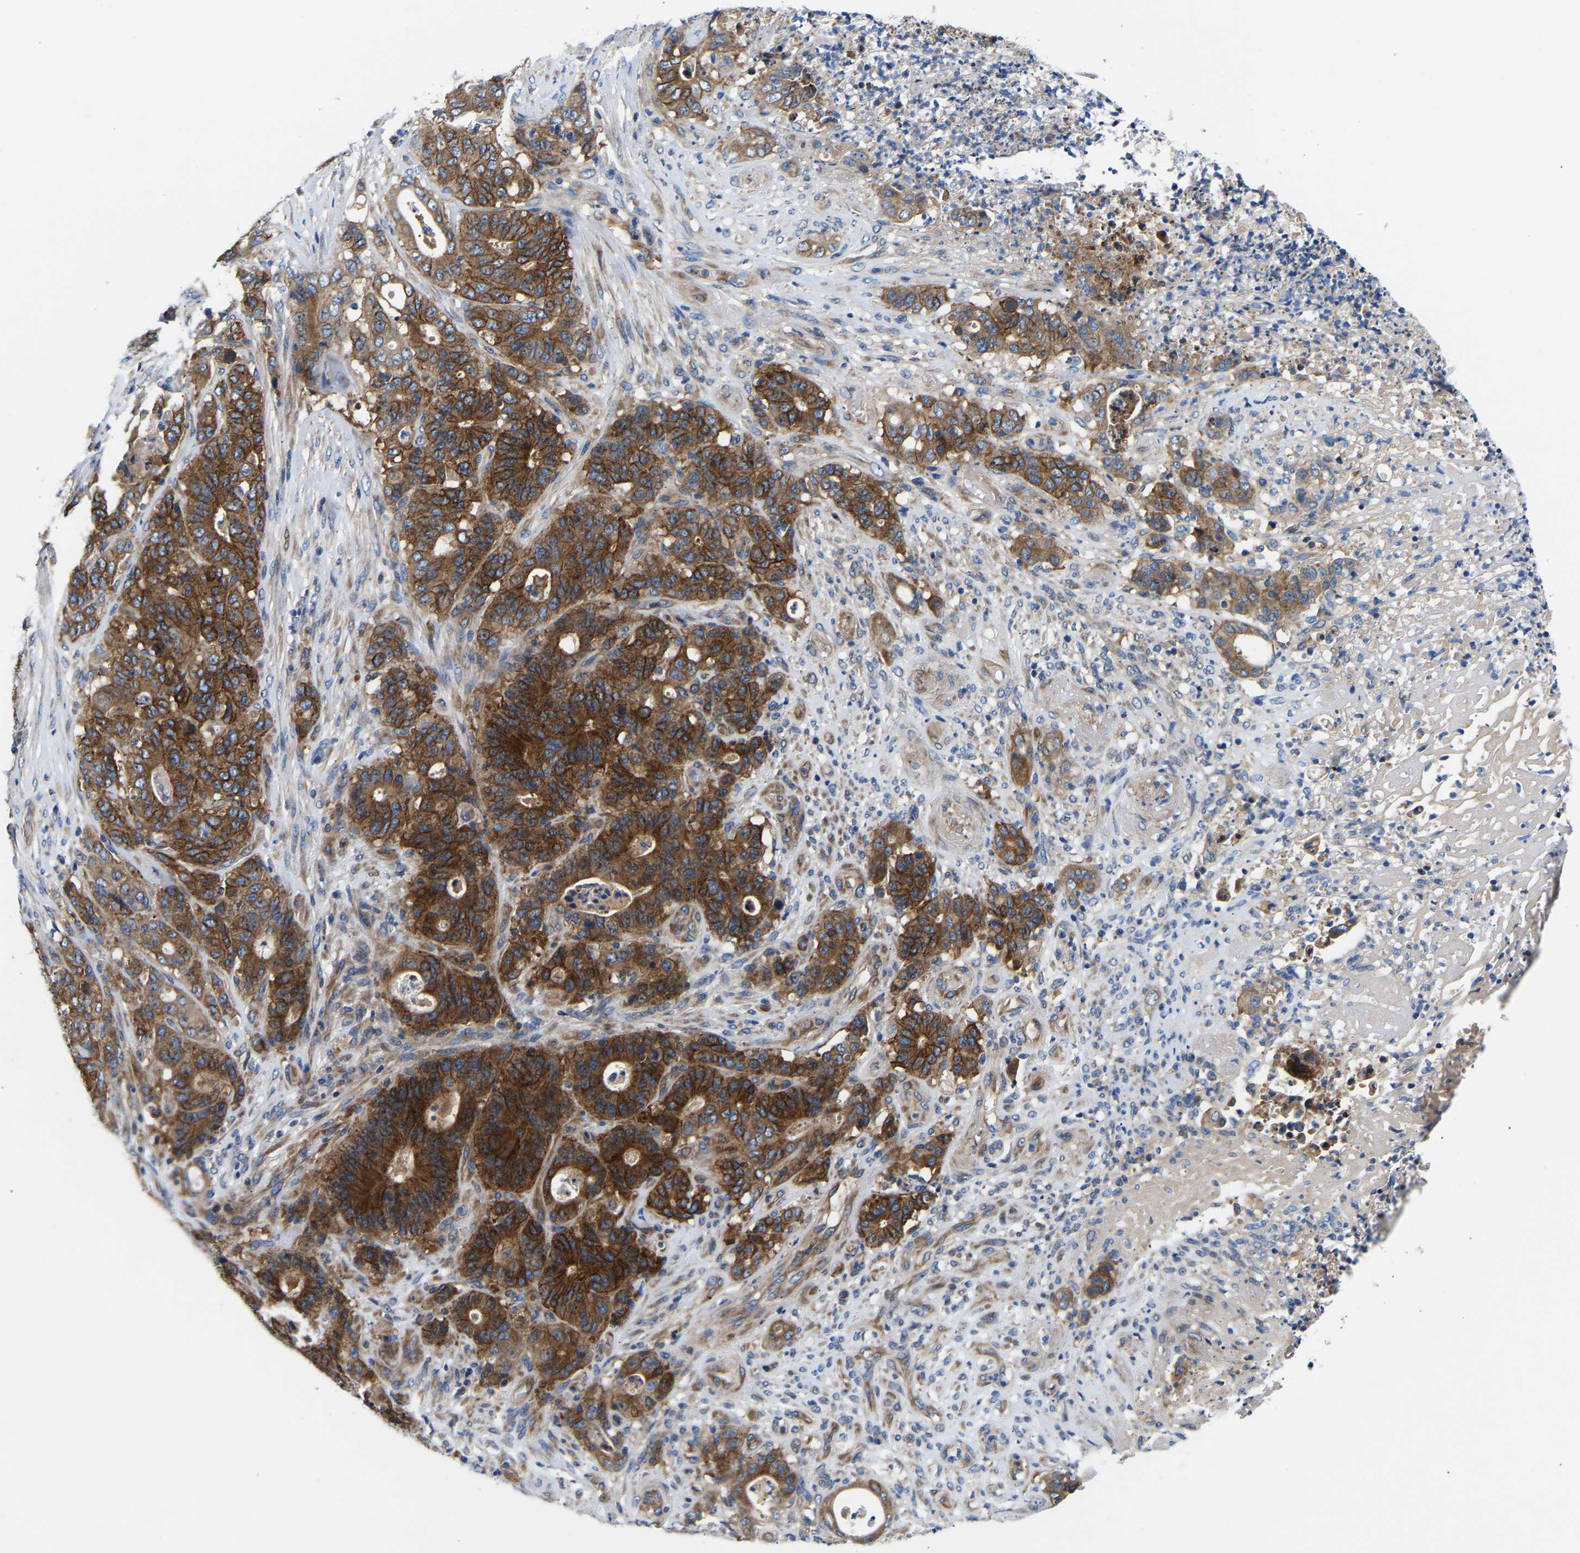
{"staining": {"intensity": "strong", "quantity": ">75%", "location": "cytoplasmic/membranous"}, "tissue": "stomach cancer", "cell_type": "Tumor cells", "image_type": "cancer", "snomed": [{"axis": "morphology", "description": "Adenocarcinoma, NOS"}, {"axis": "topography", "description": "Stomach"}], "caption": "Stomach cancer (adenocarcinoma) stained for a protein (brown) displays strong cytoplasmic/membranous positive staining in about >75% of tumor cells.", "gene": "AIMP2", "patient": {"sex": "female", "age": 73}}